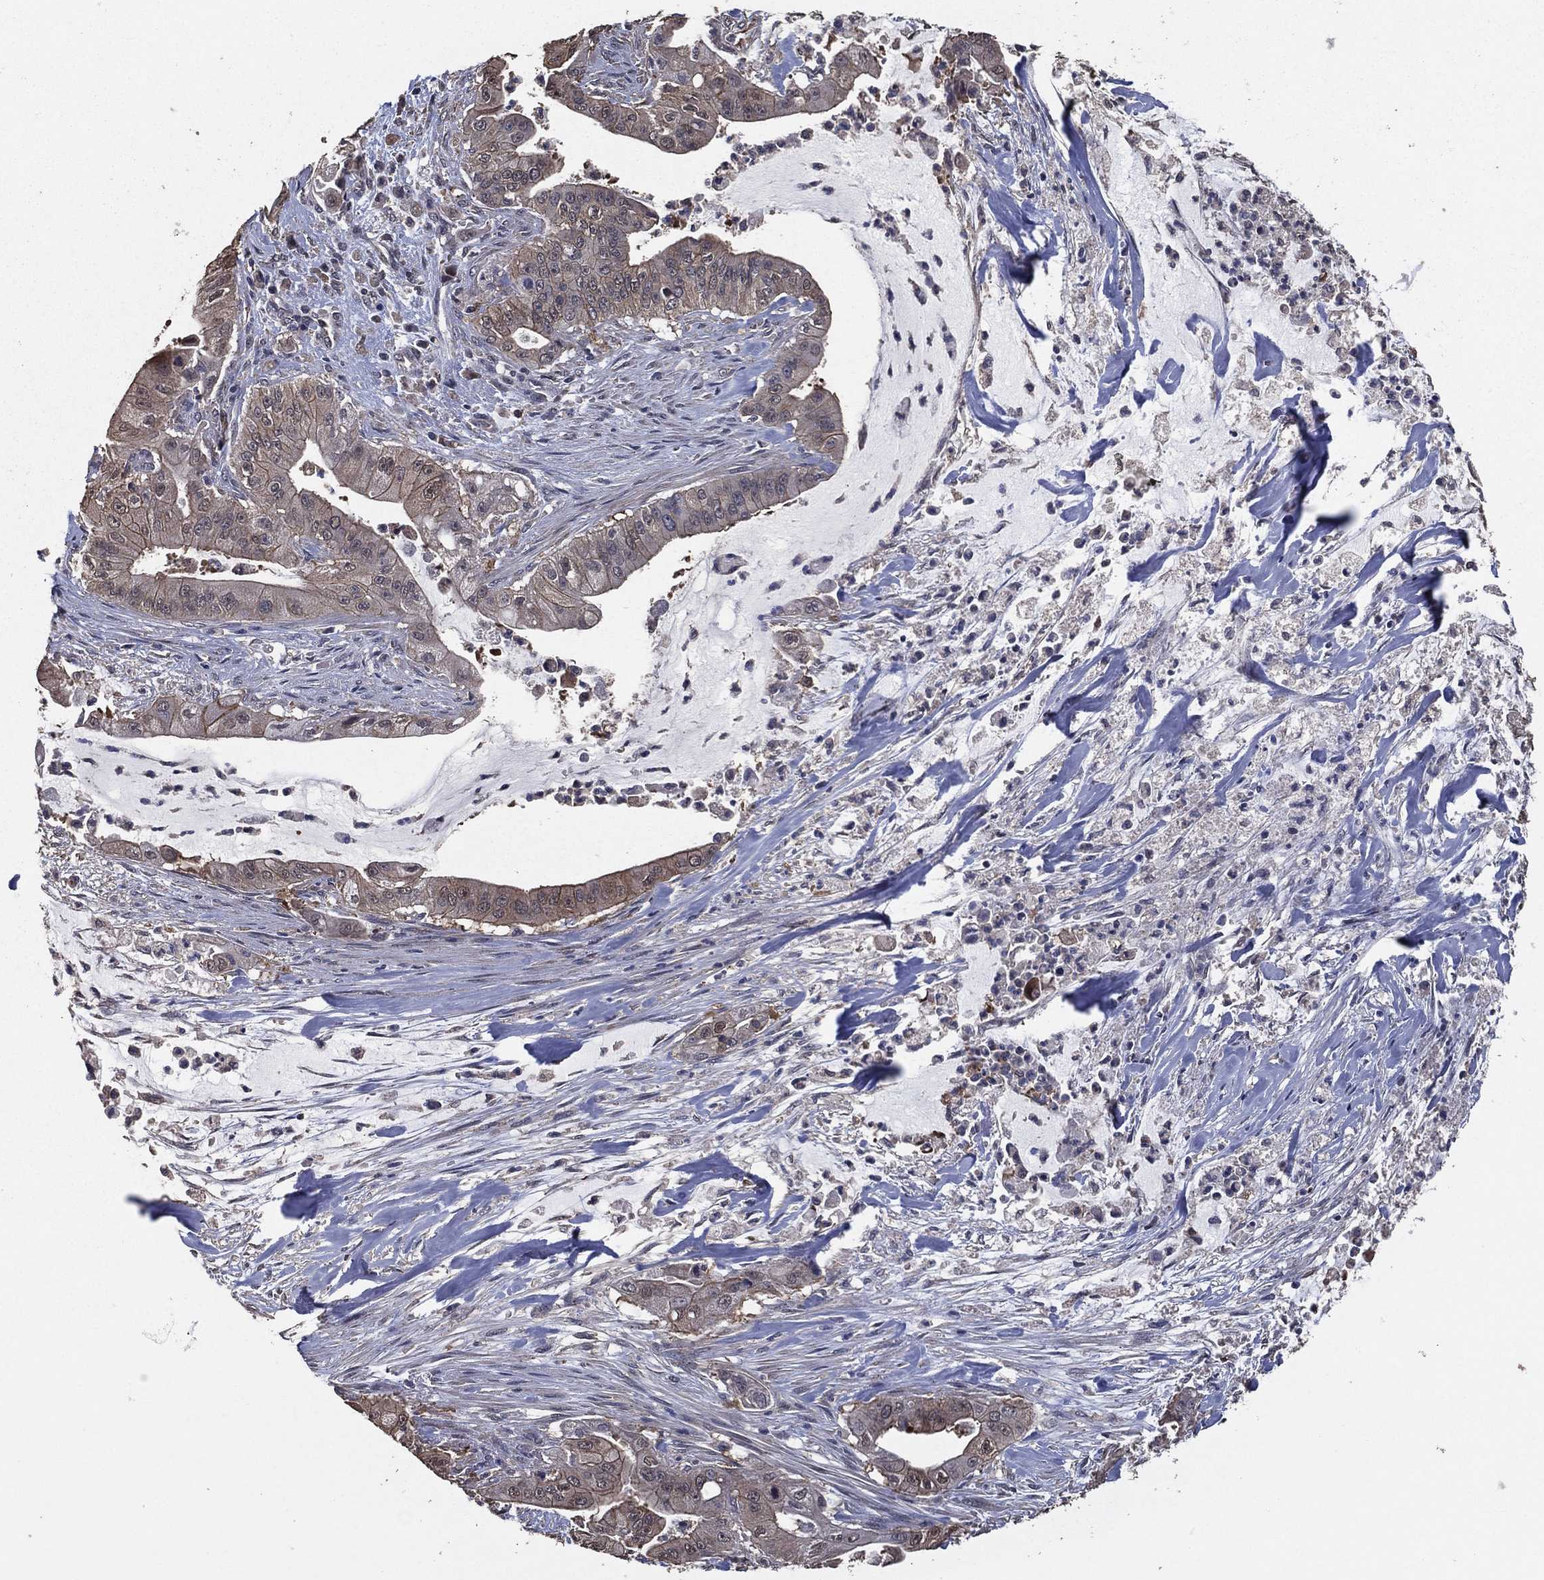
{"staining": {"intensity": "moderate", "quantity": "<25%", "location": "cytoplasmic/membranous"}, "tissue": "pancreatic cancer", "cell_type": "Tumor cells", "image_type": "cancer", "snomed": [{"axis": "morphology", "description": "Normal tissue, NOS"}, {"axis": "morphology", "description": "Inflammation, NOS"}, {"axis": "morphology", "description": "Adenocarcinoma, NOS"}, {"axis": "topography", "description": "Pancreas"}], "caption": "IHC micrograph of neoplastic tissue: pancreatic adenocarcinoma stained using IHC exhibits low levels of moderate protein expression localized specifically in the cytoplasmic/membranous of tumor cells, appearing as a cytoplasmic/membranous brown color.", "gene": "PCNT", "patient": {"sex": "male", "age": 57}}